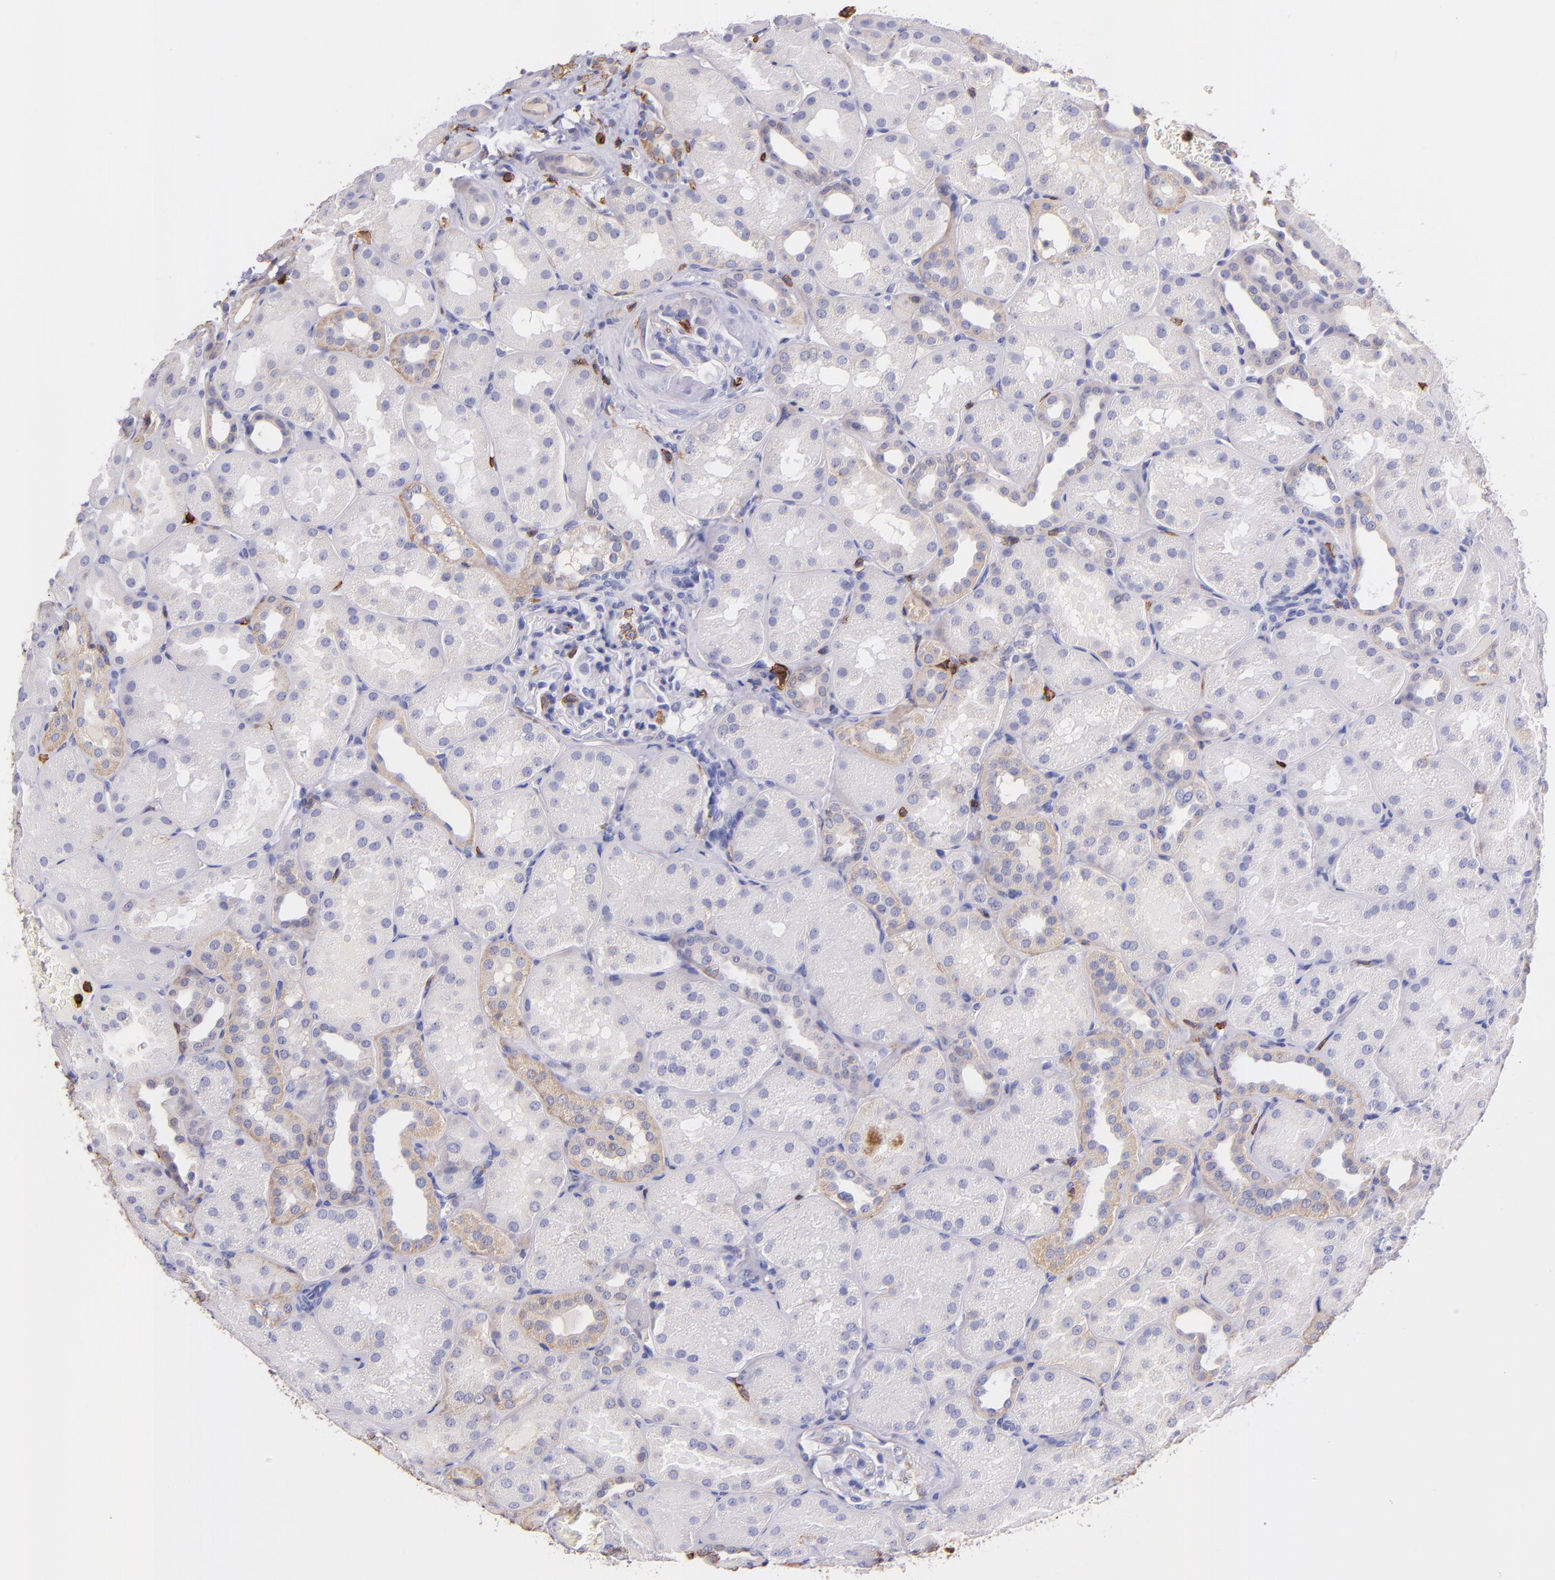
{"staining": {"intensity": "negative", "quantity": "none", "location": "none"}, "tissue": "kidney", "cell_type": "Cells in glomeruli", "image_type": "normal", "snomed": [{"axis": "morphology", "description": "Normal tissue, NOS"}, {"axis": "topography", "description": "Kidney"}], "caption": "A high-resolution micrograph shows immunohistochemistry staining of benign kidney, which exhibits no significant staining in cells in glomeruli.", "gene": "SPN", "patient": {"sex": "male", "age": 28}}